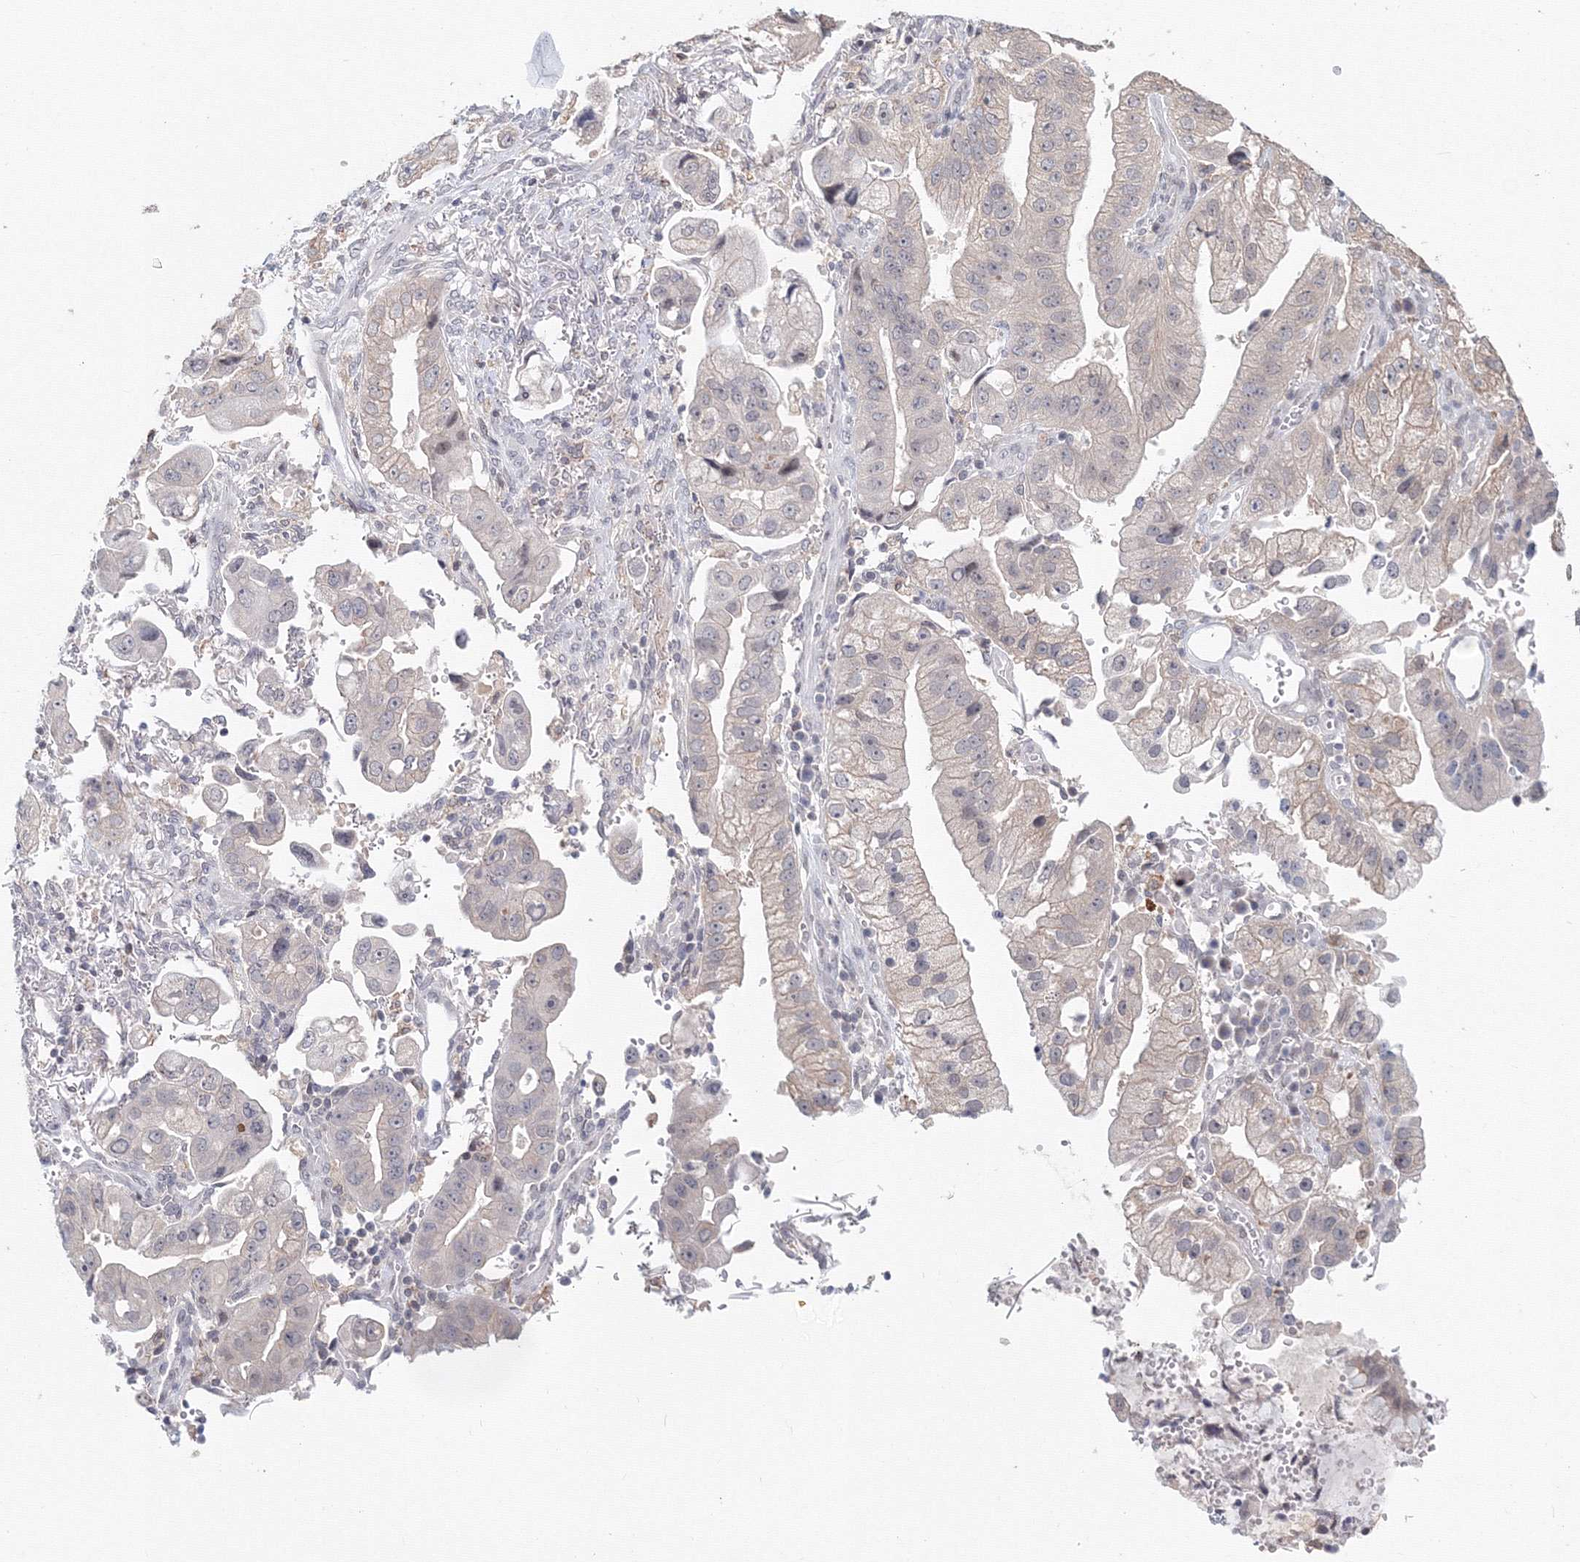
{"staining": {"intensity": "negative", "quantity": "none", "location": "none"}, "tissue": "stomach cancer", "cell_type": "Tumor cells", "image_type": "cancer", "snomed": [{"axis": "morphology", "description": "Adenocarcinoma, NOS"}, {"axis": "topography", "description": "Stomach"}], "caption": "Immunohistochemistry of stomach adenocarcinoma displays no expression in tumor cells.", "gene": "SLC7A7", "patient": {"sex": "male", "age": 62}}